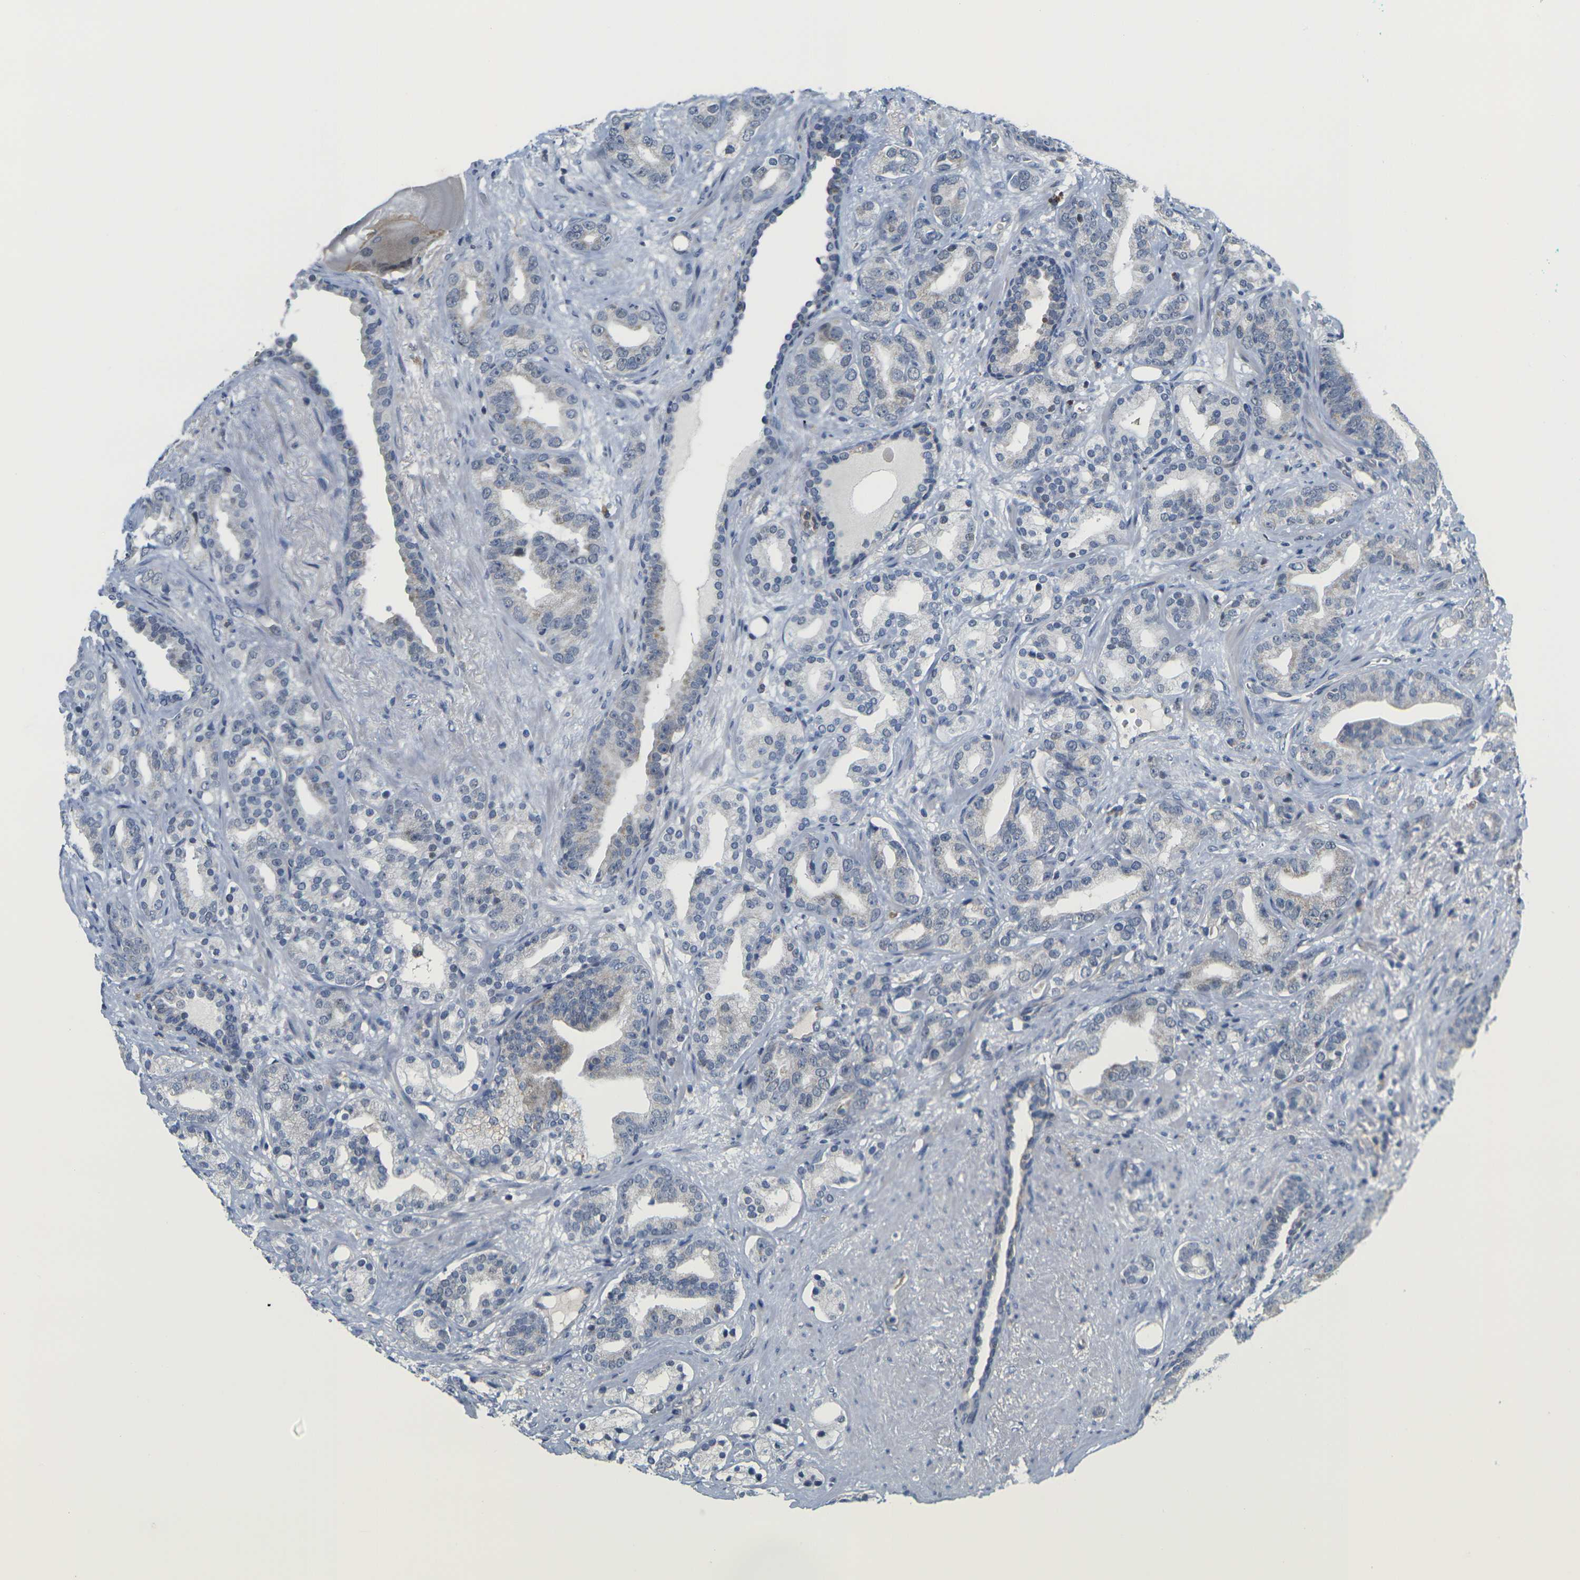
{"staining": {"intensity": "weak", "quantity": "<25%", "location": "cytoplasmic/membranous"}, "tissue": "prostate cancer", "cell_type": "Tumor cells", "image_type": "cancer", "snomed": [{"axis": "morphology", "description": "Adenocarcinoma, Low grade"}, {"axis": "topography", "description": "Prostate"}], "caption": "Immunohistochemistry (IHC) of prostate low-grade adenocarcinoma shows no positivity in tumor cells.", "gene": "OTOF", "patient": {"sex": "male", "age": 63}}